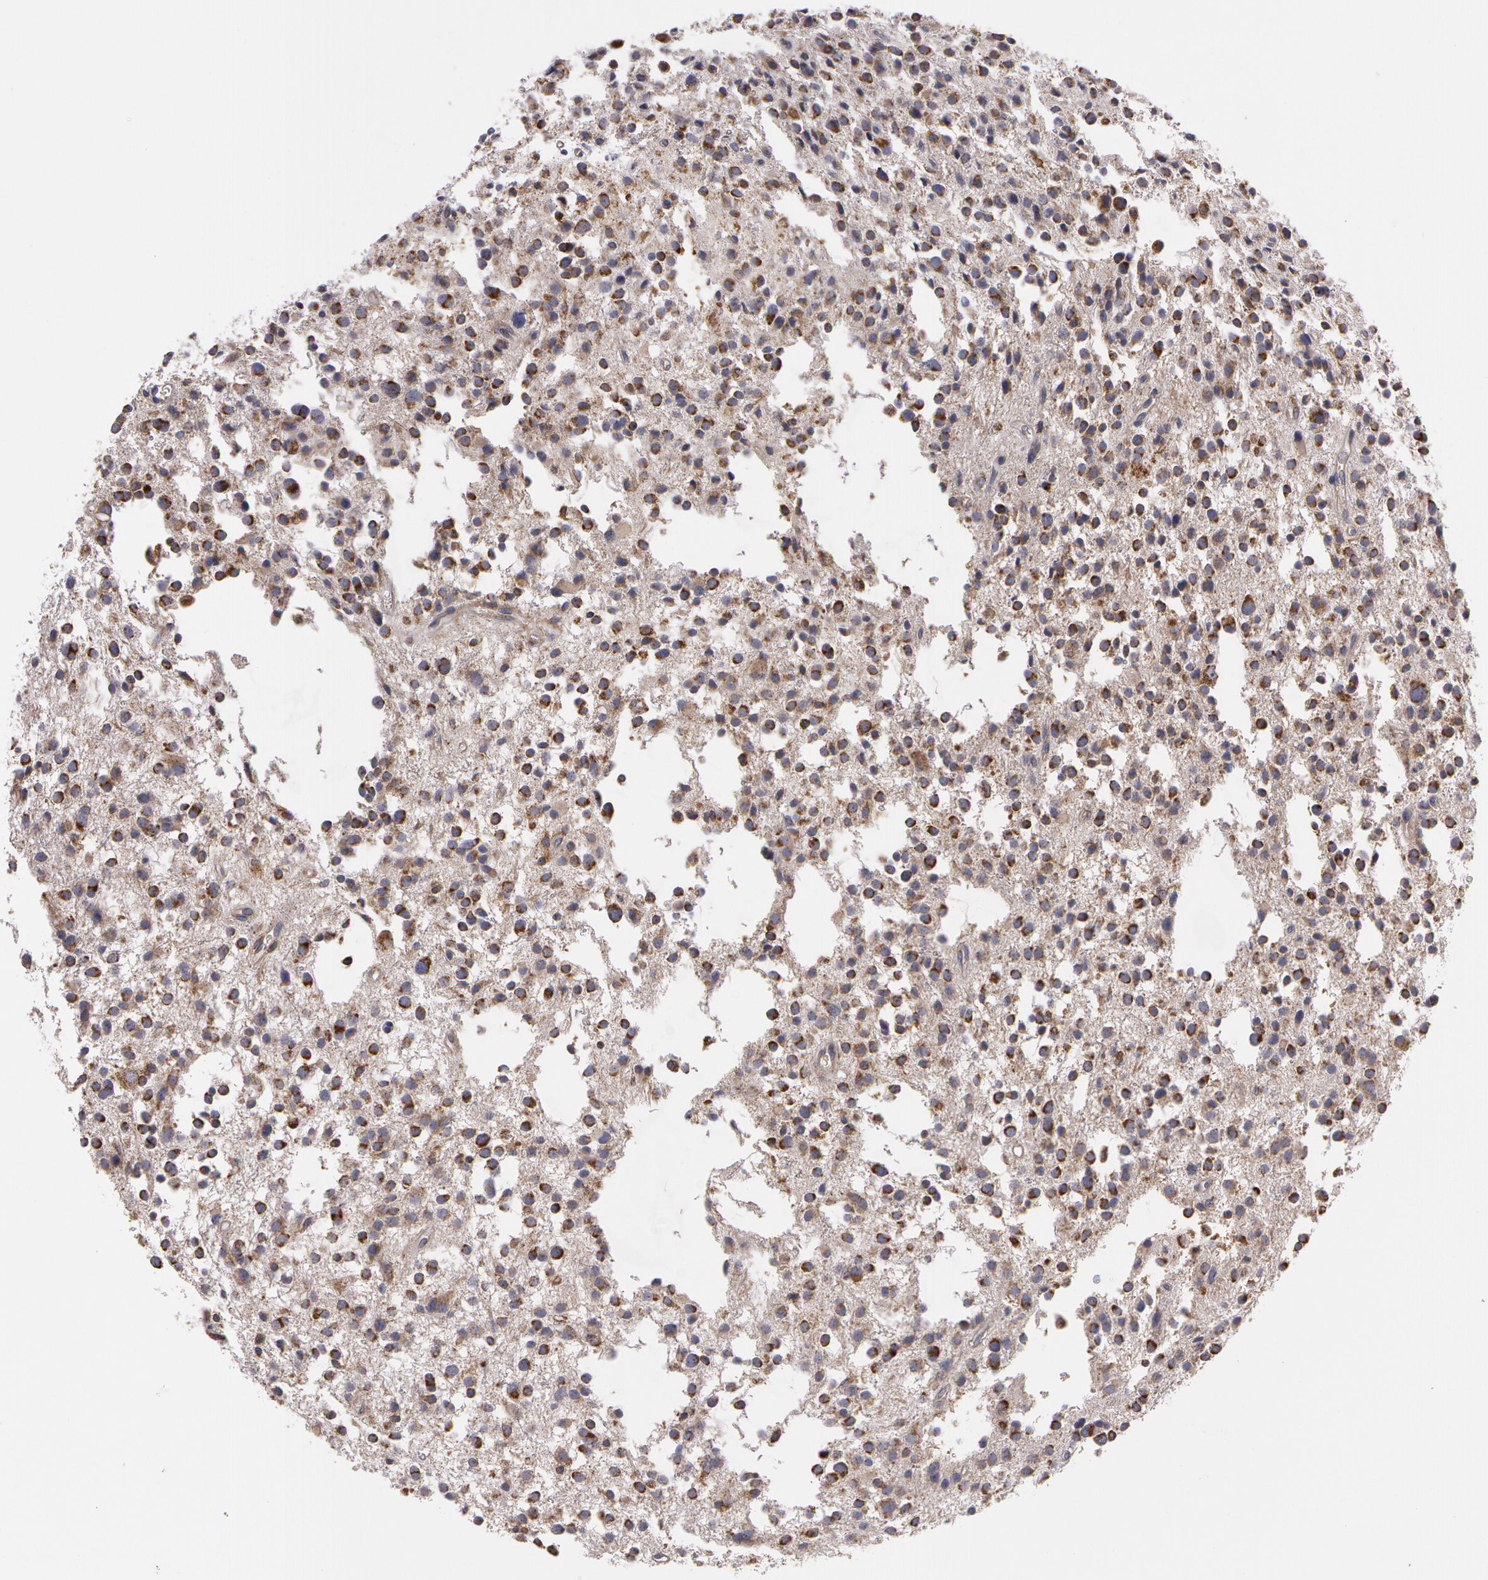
{"staining": {"intensity": "moderate", "quantity": ">75%", "location": "cytoplasmic/membranous"}, "tissue": "glioma", "cell_type": "Tumor cells", "image_type": "cancer", "snomed": [{"axis": "morphology", "description": "Glioma, malignant, Low grade"}, {"axis": "topography", "description": "Brain"}], "caption": "Moderate cytoplasmic/membranous staining for a protein is identified in approximately >75% of tumor cells of malignant glioma (low-grade) using IHC.", "gene": "NEK9", "patient": {"sex": "female", "age": 36}}